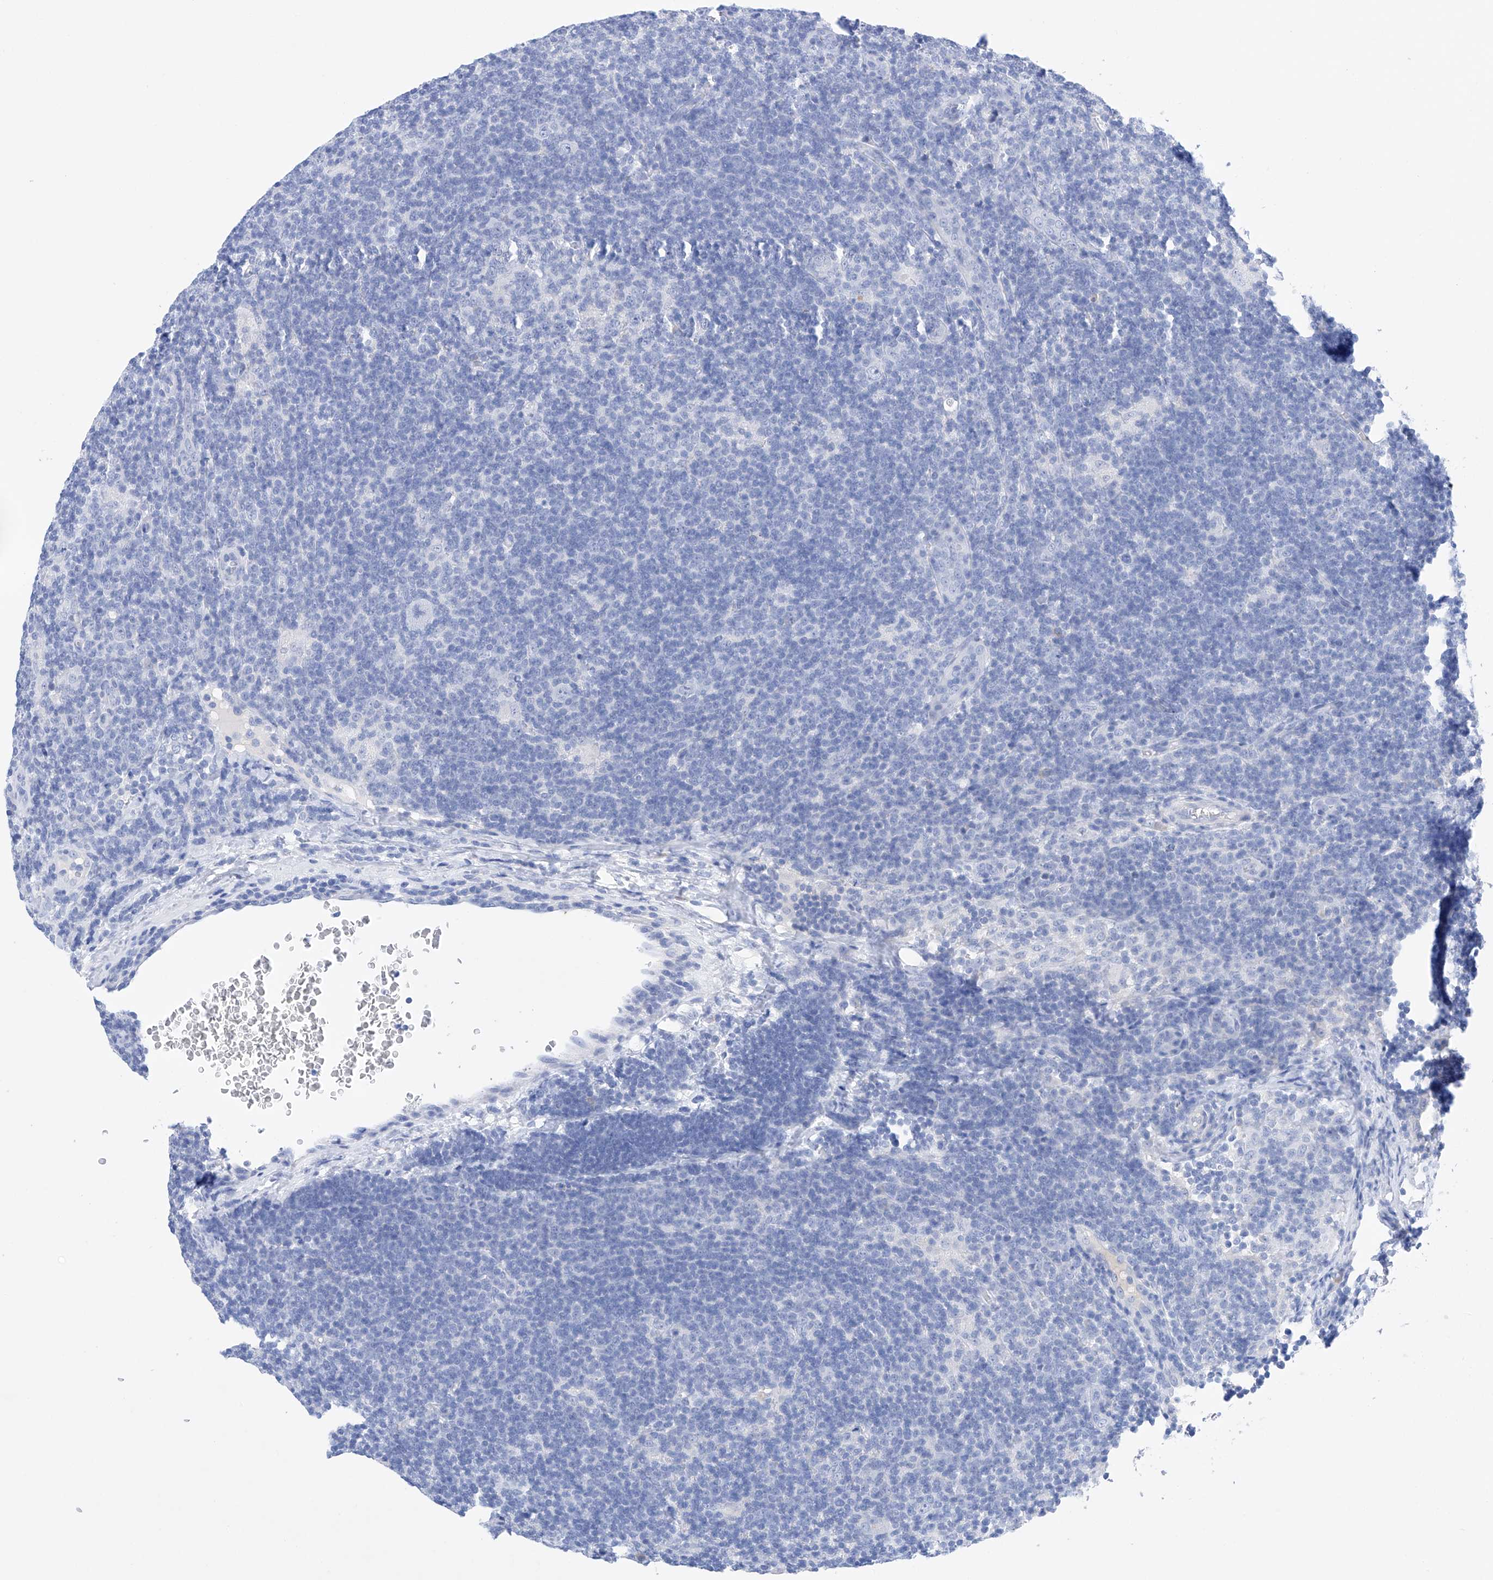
{"staining": {"intensity": "negative", "quantity": "none", "location": "none"}, "tissue": "lymphoma", "cell_type": "Tumor cells", "image_type": "cancer", "snomed": [{"axis": "morphology", "description": "Hodgkin's disease, NOS"}, {"axis": "topography", "description": "Lymph node"}], "caption": "Immunohistochemistry of human Hodgkin's disease shows no expression in tumor cells. (DAB immunohistochemistry (IHC), high magnification).", "gene": "LURAP1", "patient": {"sex": "female", "age": 57}}